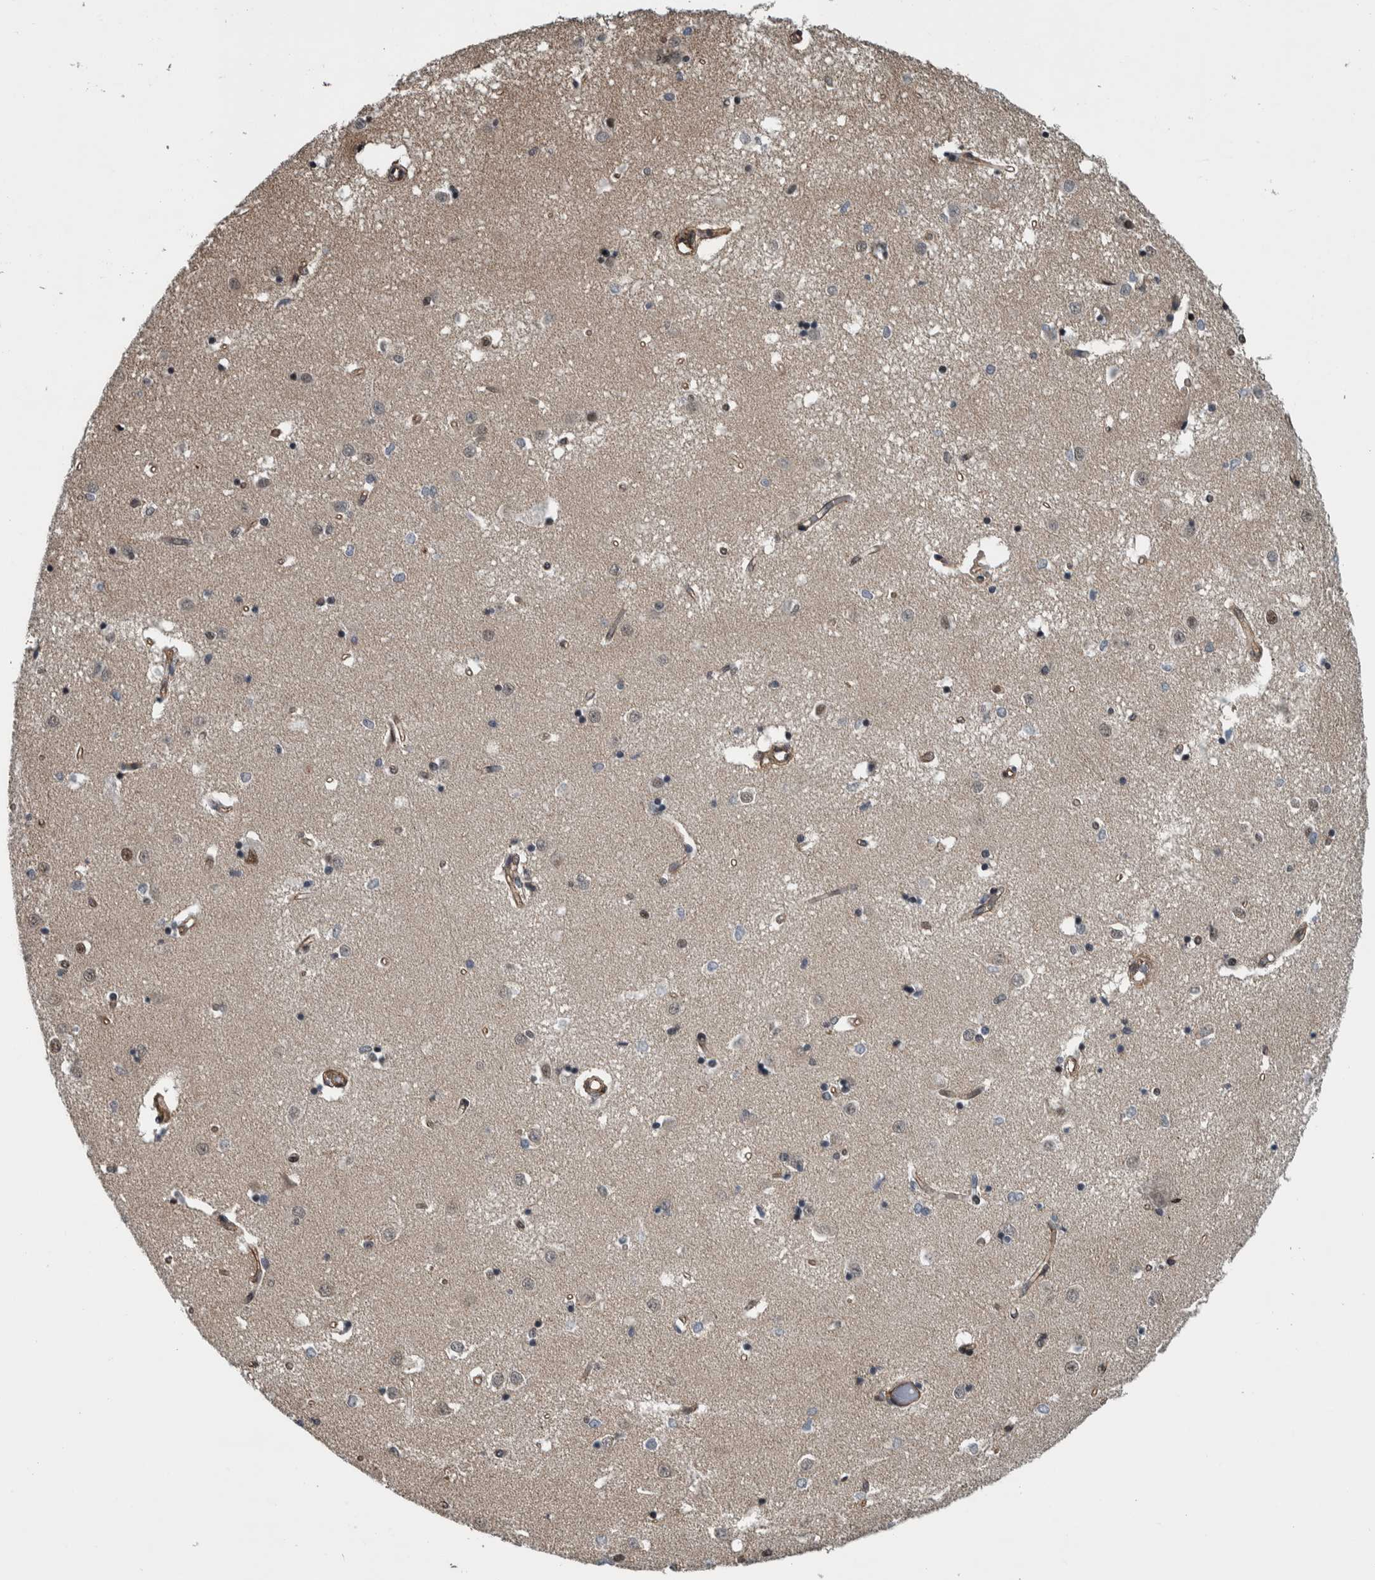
{"staining": {"intensity": "strong", "quantity": "25%-75%", "location": "nuclear"}, "tissue": "caudate", "cell_type": "Glial cells", "image_type": "normal", "snomed": [{"axis": "morphology", "description": "Normal tissue, NOS"}, {"axis": "topography", "description": "Lateral ventricle wall"}], "caption": "Brown immunohistochemical staining in unremarkable human caudate exhibits strong nuclear positivity in about 25%-75% of glial cells. Immunohistochemistry stains the protein in brown and the nuclei are stained blue.", "gene": "FAM135B", "patient": {"sex": "male", "age": 45}}